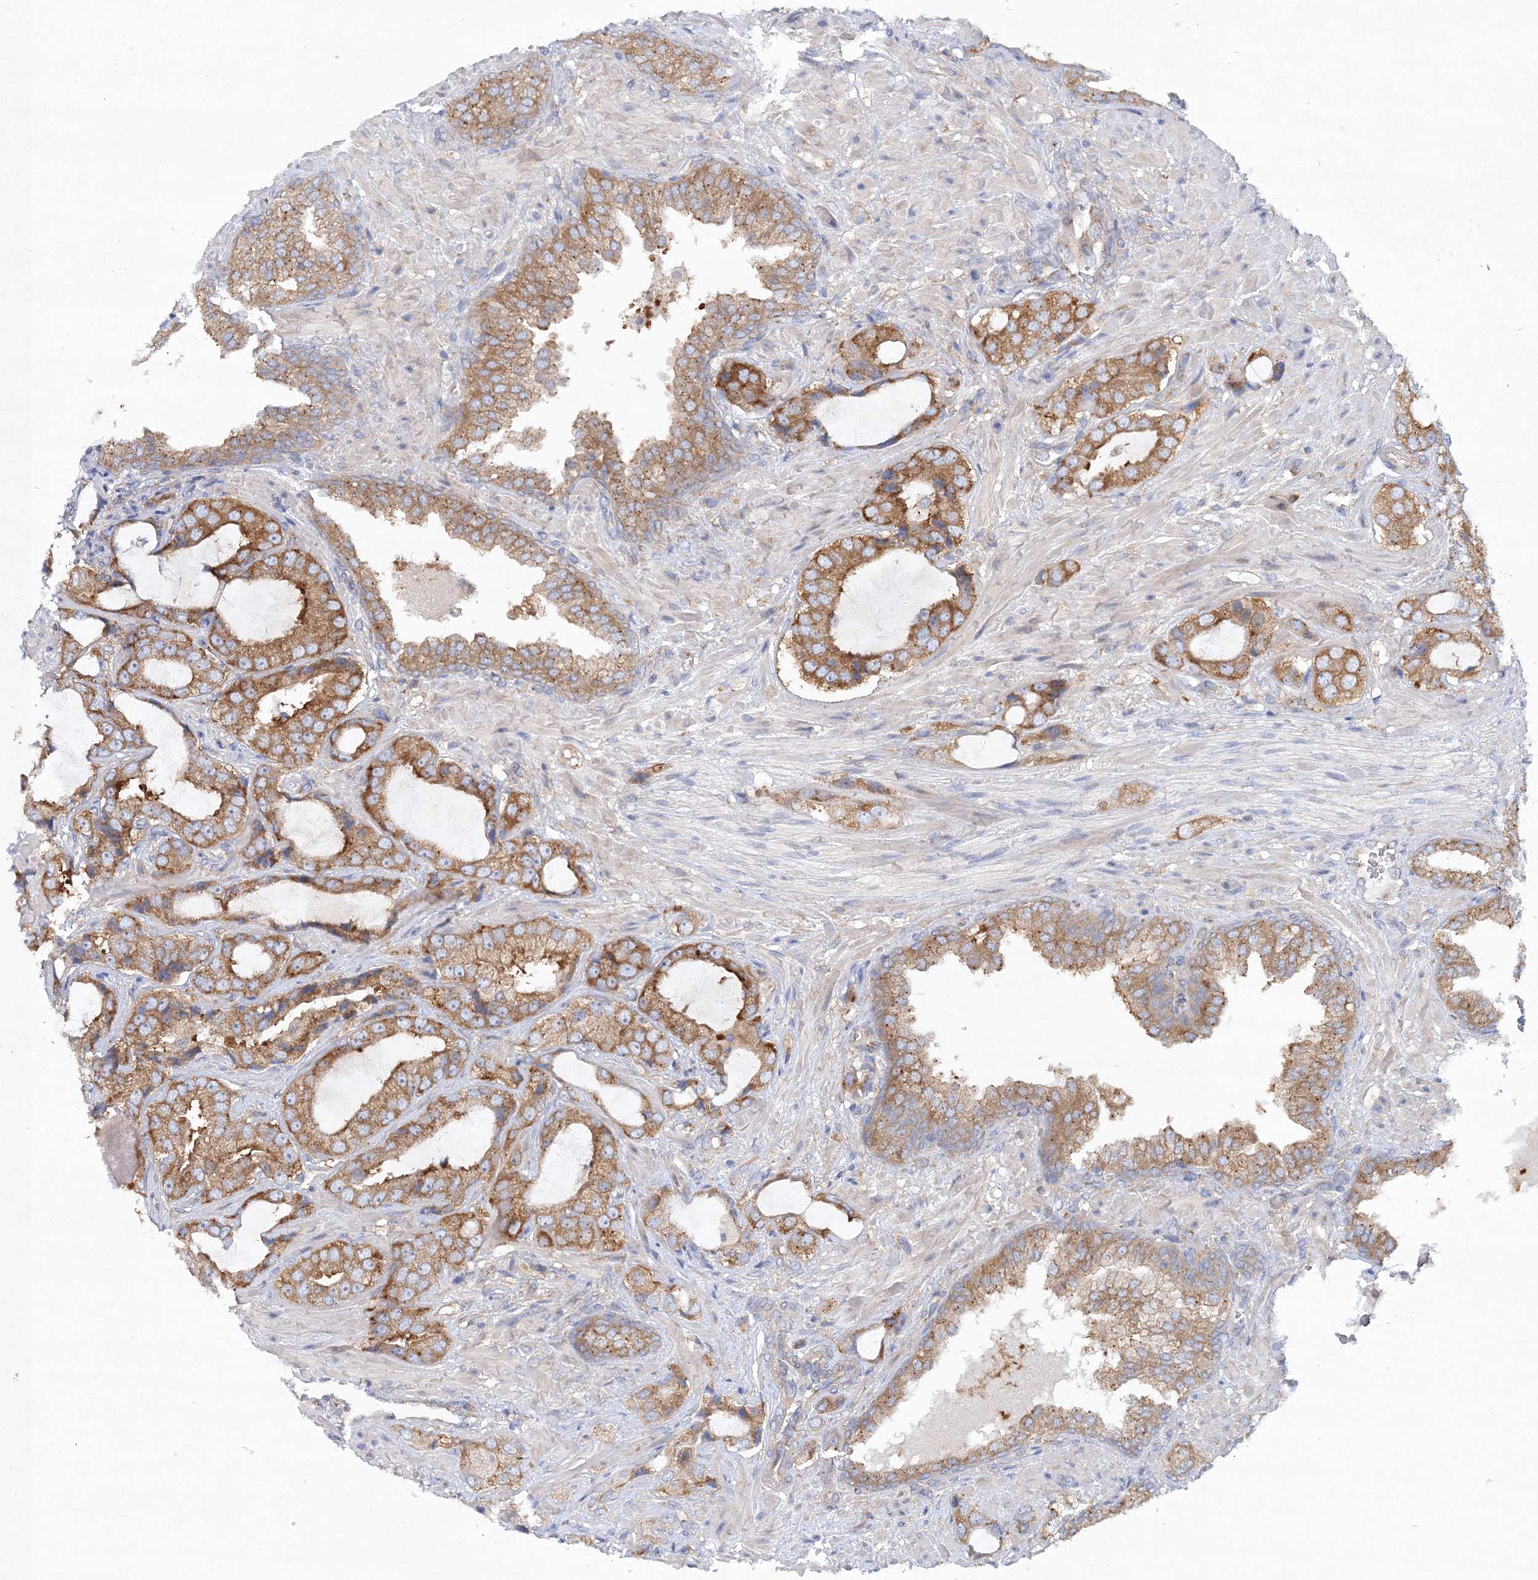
{"staining": {"intensity": "moderate", "quantity": ">75%", "location": "cytoplasmic/membranous"}, "tissue": "prostate cancer", "cell_type": "Tumor cells", "image_type": "cancer", "snomed": [{"axis": "morphology", "description": "Normal tissue, NOS"}, {"axis": "morphology", "description": "Adenocarcinoma, High grade"}, {"axis": "topography", "description": "Prostate"}, {"axis": "topography", "description": "Peripheral nerve tissue"}], "caption": "Immunohistochemistry of prostate adenocarcinoma (high-grade) exhibits medium levels of moderate cytoplasmic/membranous staining in approximately >75% of tumor cells.", "gene": "SEC23IP", "patient": {"sex": "male", "age": 59}}